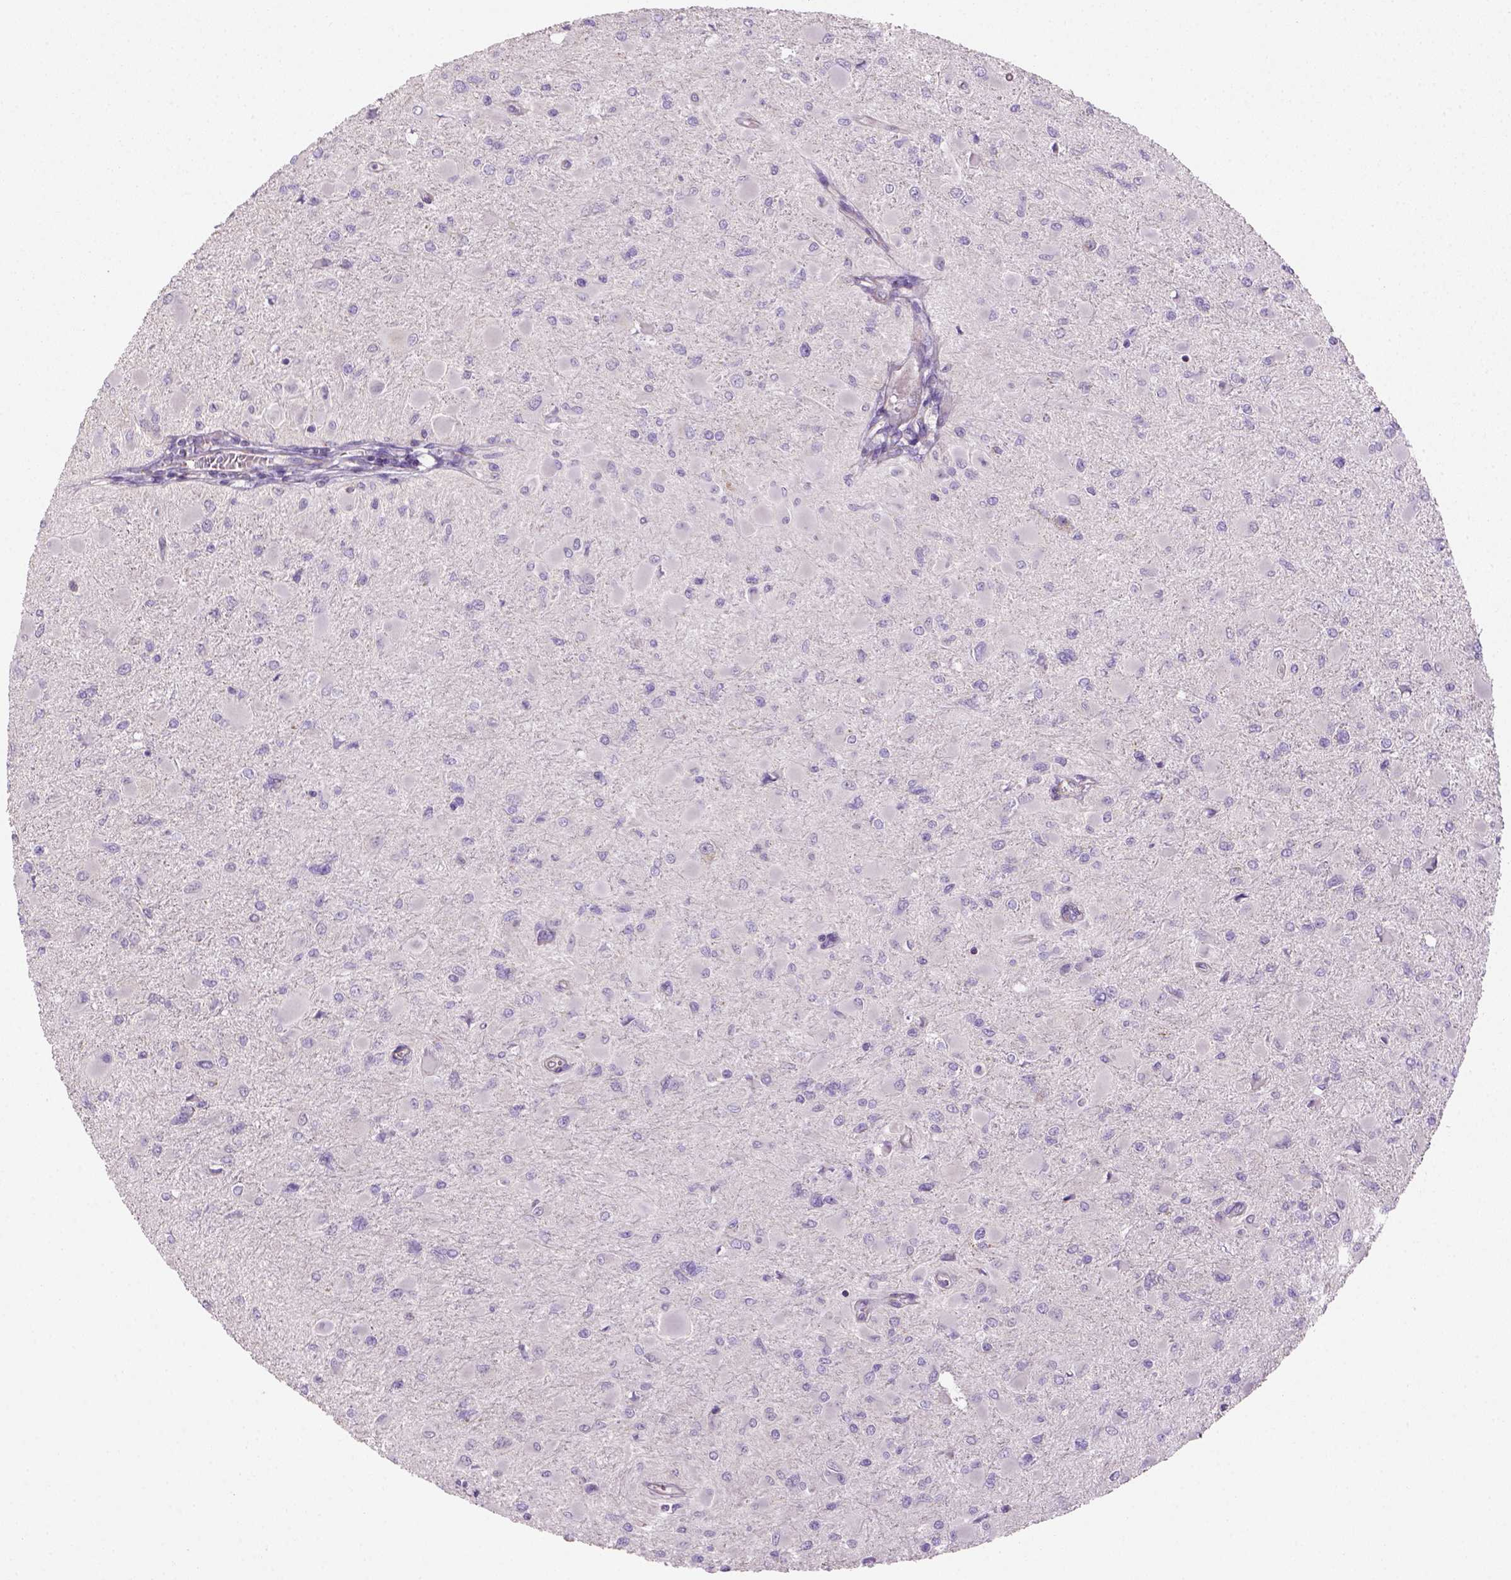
{"staining": {"intensity": "negative", "quantity": "none", "location": "none"}, "tissue": "glioma", "cell_type": "Tumor cells", "image_type": "cancer", "snomed": [{"axis": "morphology", "description": "Glioma, malignant, High grade"}, {"axis": "topography", "description": "Cerebral cortex"}], "caption": "Tumor cells are negative for brown protein staining in glioma.", "gene": "HTRA1", "patient": {"sex": "female", "age": 36}}